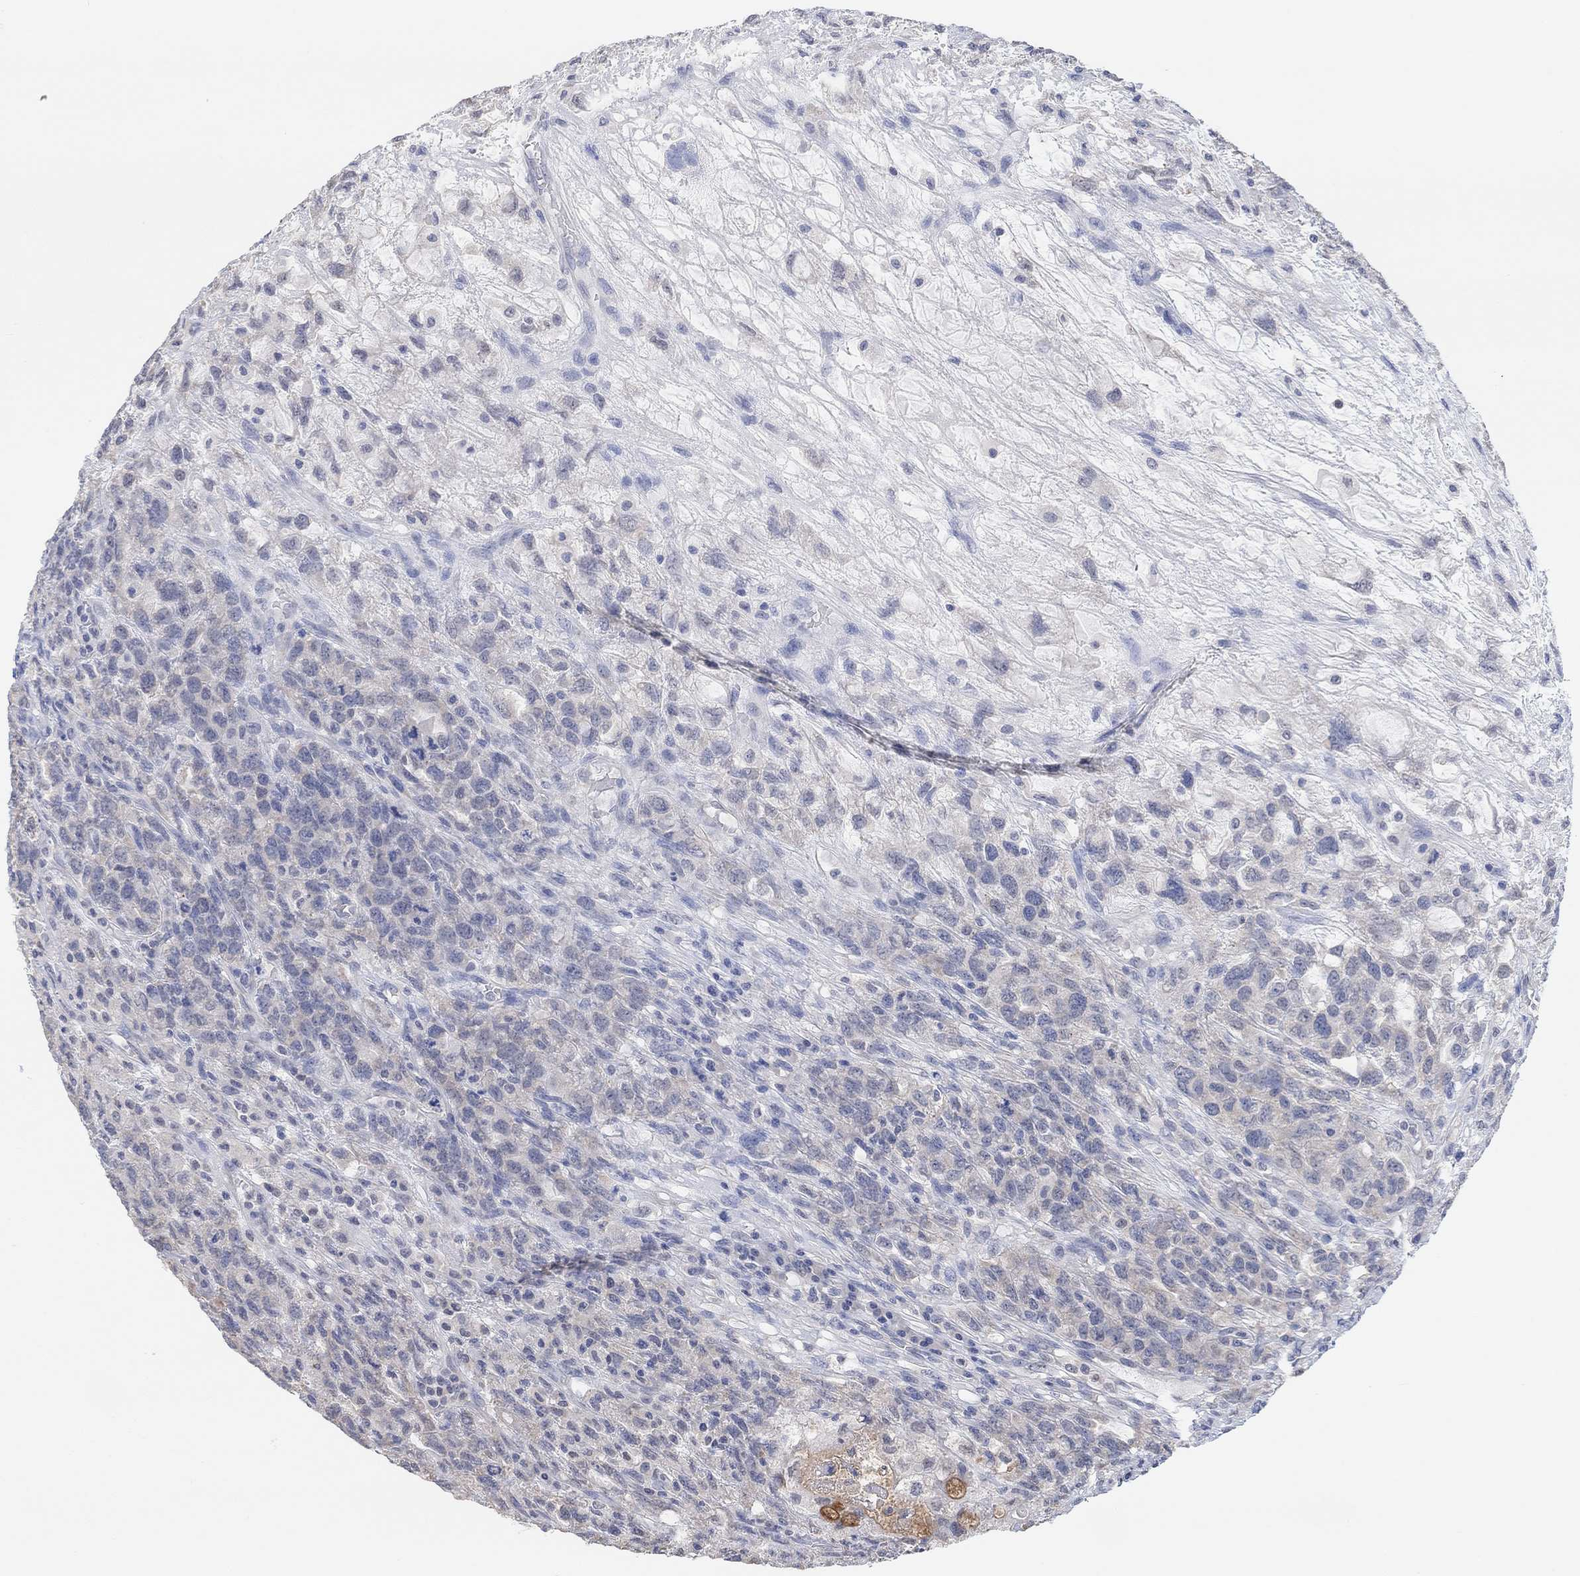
{"staining": {"intensity": "negative", "quantity": "none", "location": "none"}, "tissue": "testis cancer", "cell_type": "Tumor cells", "image_type": "cancer", "snomed": [{"axis": "morphology", "description": "Seminoma, NOS"}, {"axis": "topography", "description": "Testis"}], "caption": "Testis cancer (seminoma) stained for a protein using IHC reveals no staining tumor cells.", "gene": "MUC1", "patient": {"sex": "male", "age": 52}}